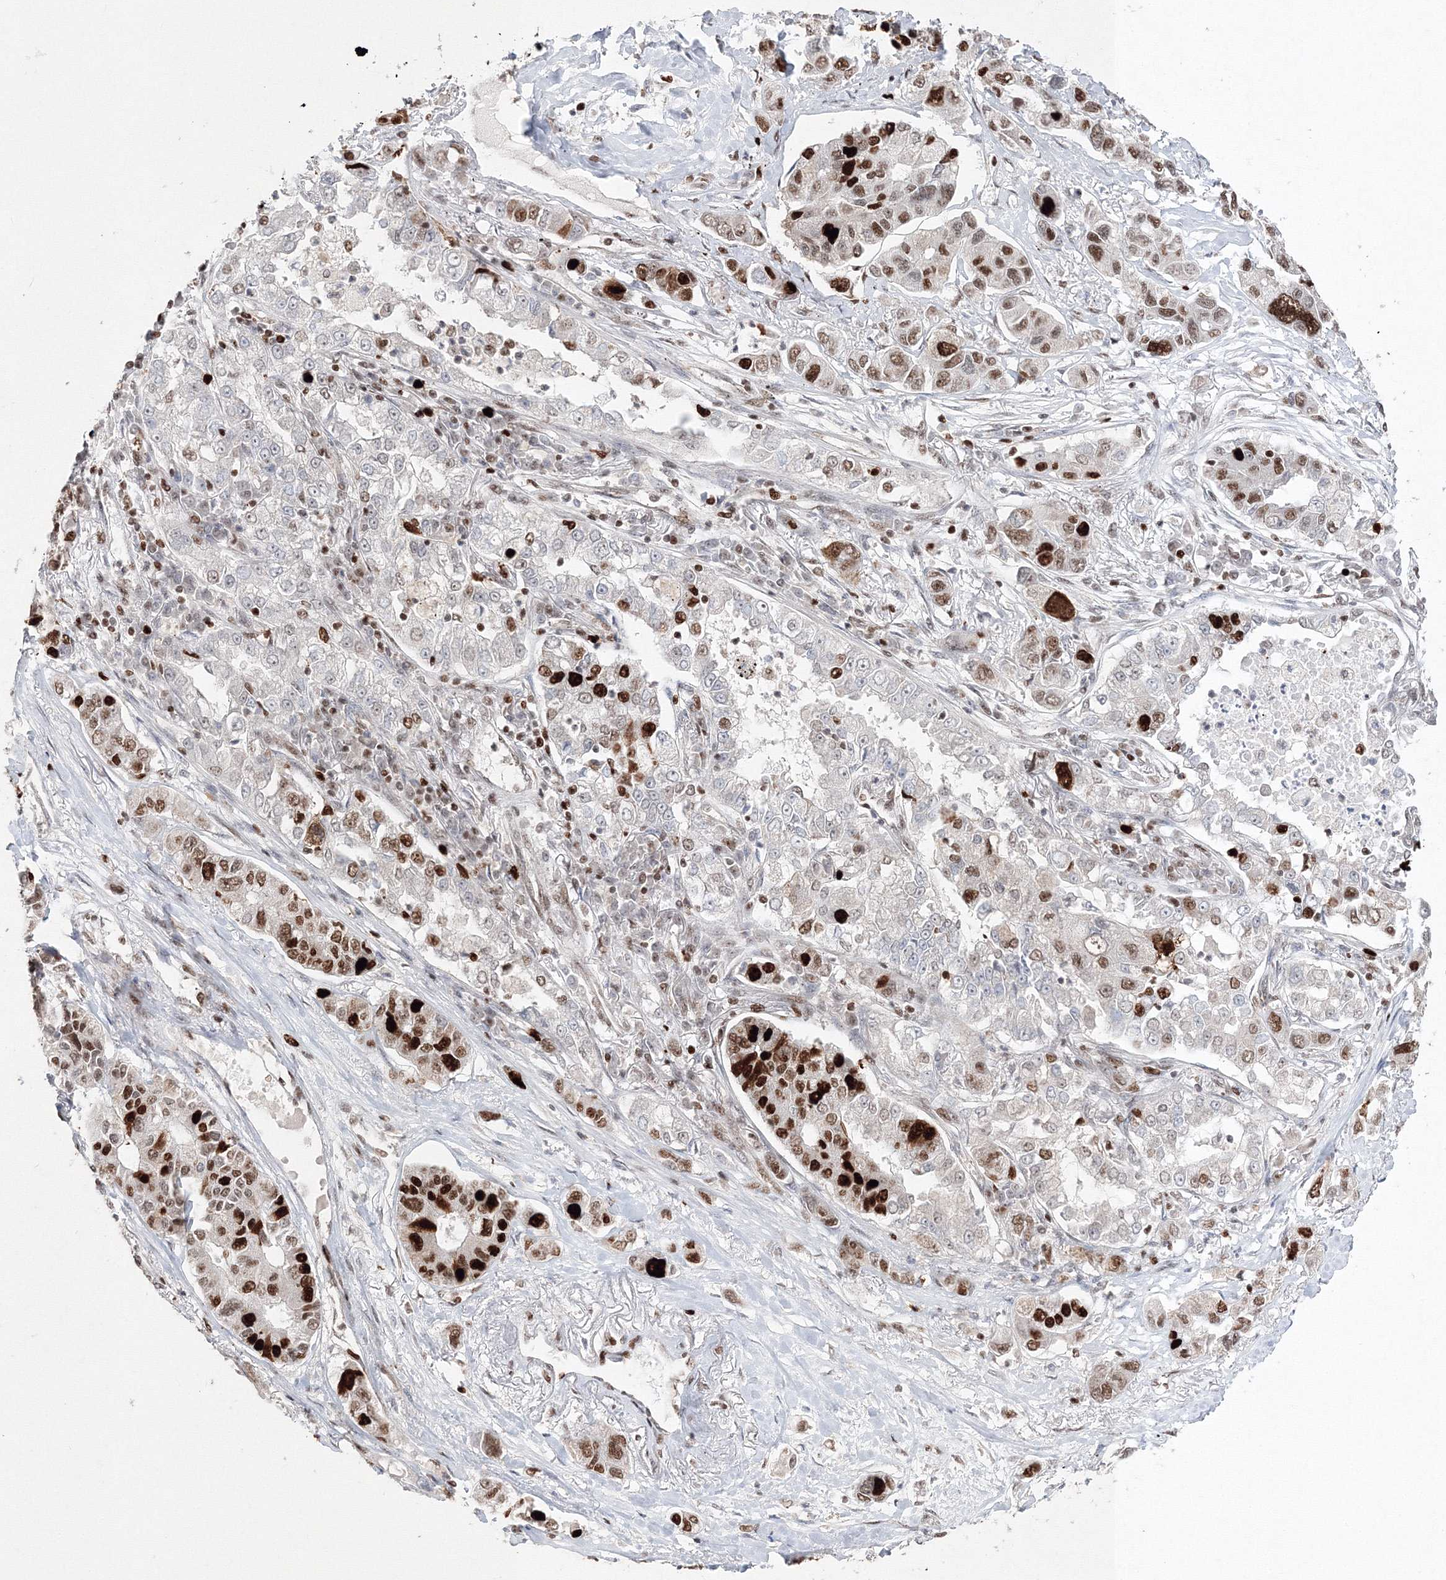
{"staining": {"intensity": "strong", "quantity": "25%-75%", "location": "nuclear"}, "tissue": "lung cancer", "cell_type": "Tumor cells", "image_type": "cancer", "snomed": [{"axis": "morphology", "description": "Adenocarcinoma, NOS"}, {"axis": "topography", "description": "Lung"}], "caption": "A high amount of strong nuclear staining is seen in approximately 25%-75% of tumor cells in lung cancer (adenocarcinoma) tissue.", "gene": "LIG1", "patient": {"sex": "male", "age": 49}}